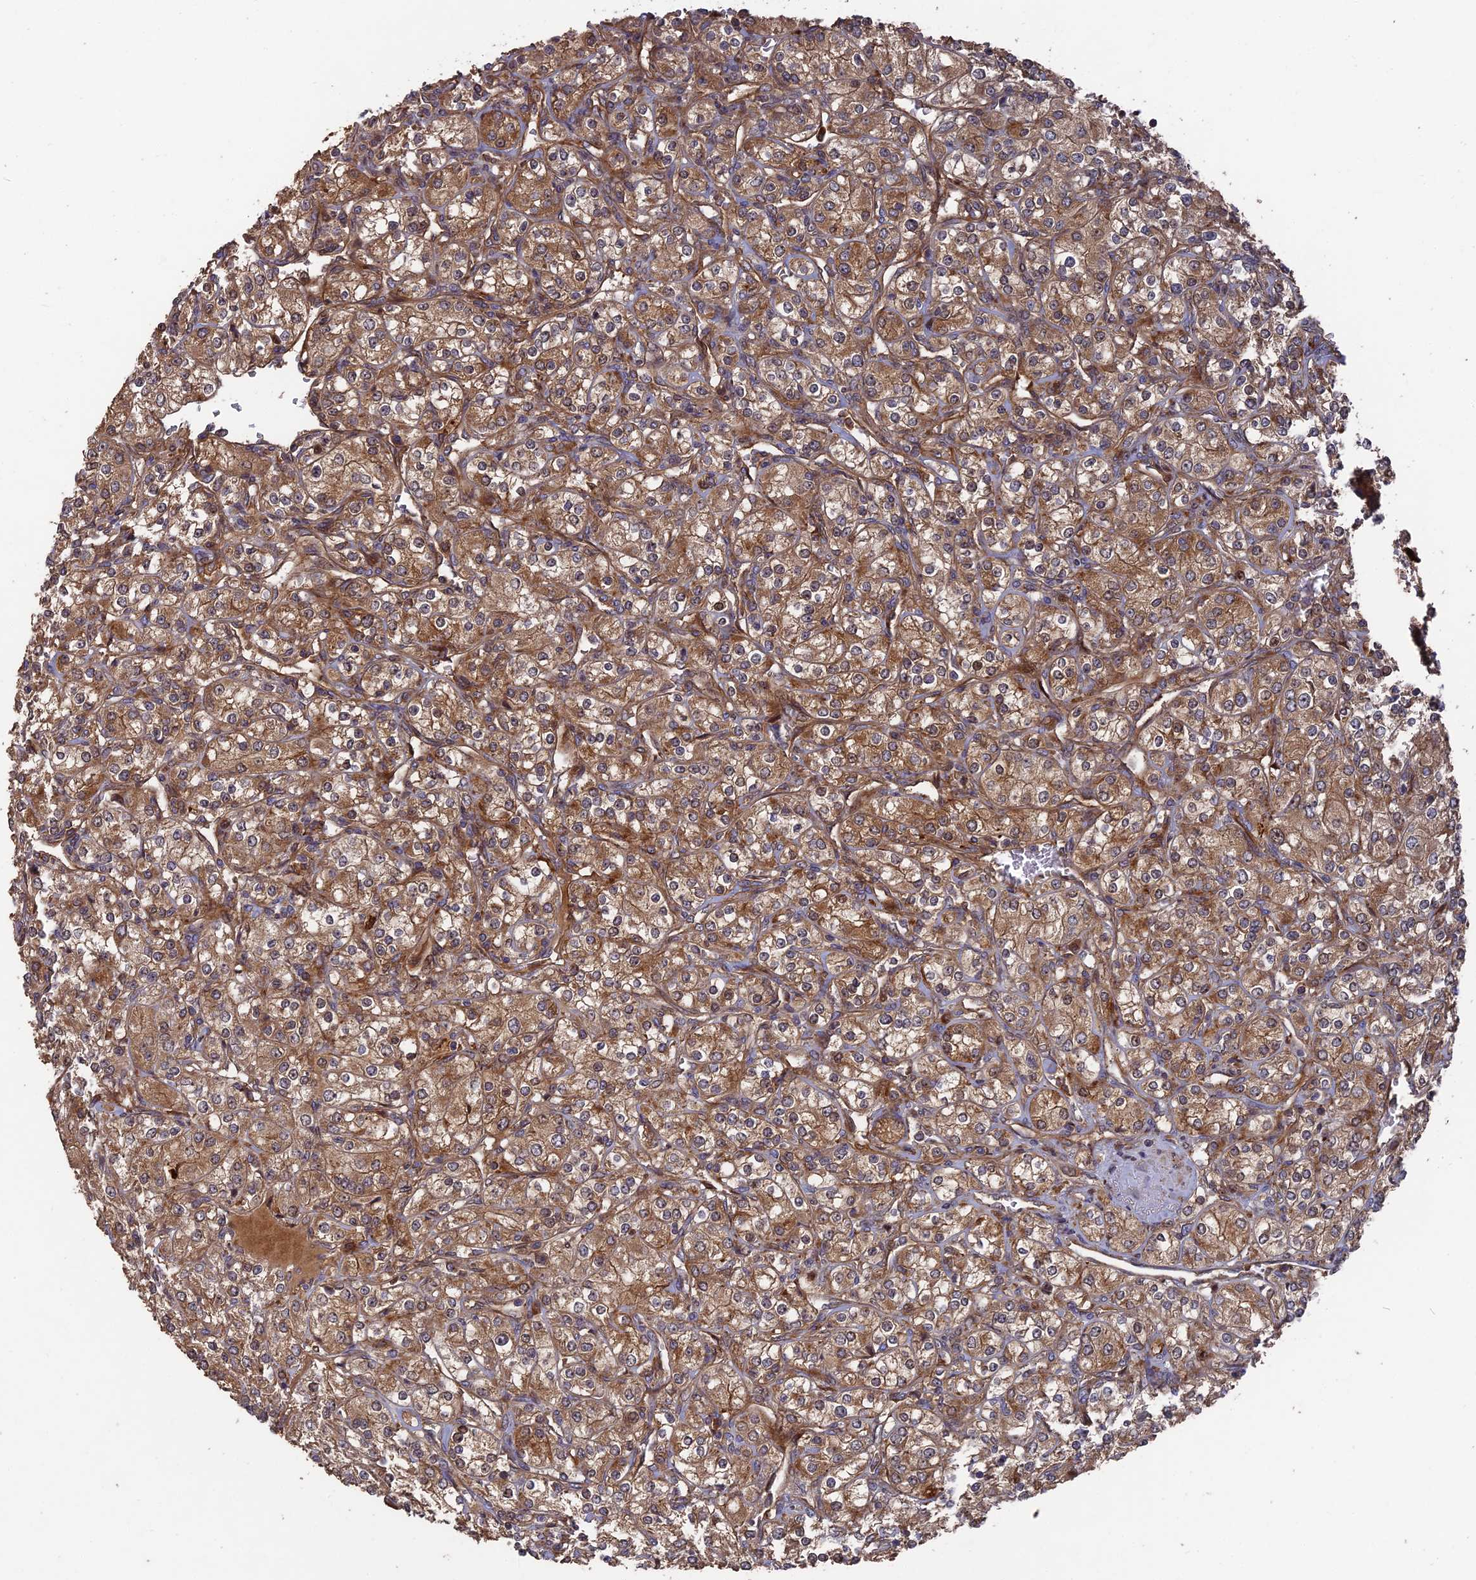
{"staining": {"intensity": "moderate", "quantity": ">75%", "location": "cytoplasmic/membranous"}, "tissue": "renal cancer", "cell_type": "Tumor cells", "image_type": "cancer", "snomed": [{"axis": "morphology", "description": "Adenocarcinoma, NOS"}, {"axis": "topography", "description": "Kidney"}], "caption": "Immunohistochemical staining of human renal cancer (adenocarcinoma) demonstrates medium levels of moderate cytoplasmic/membranous protein expression in about >75% of tumor cells.", "gene": "DEF8", "patient": {"sex": "male", "age": 77}}